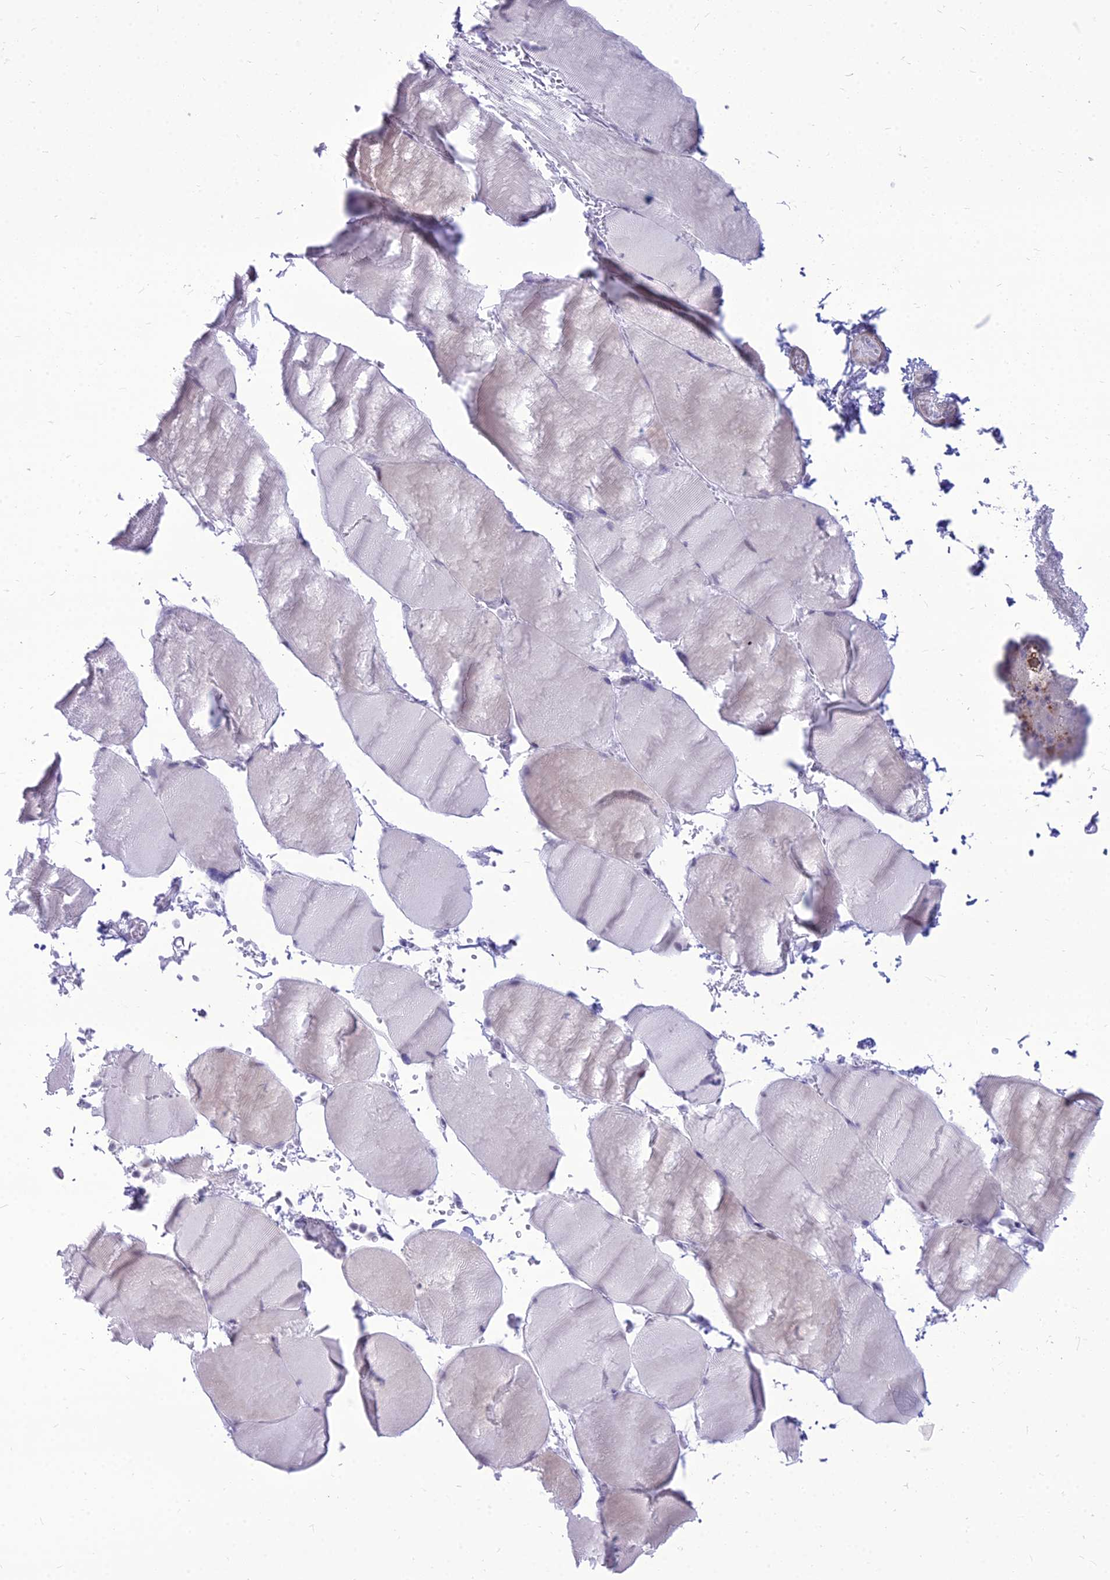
{"staining": {"intensity": "negative", "quantity": "none", "location": "none"}, "tissue": "skeletal muscle", "cell_type": "Myocytes", "image_type": "normal", "snomed": [{"axis": "morphology", "description": "Normal tissue, NOS"}, {"axis": "topography", "description": "Skeletal muscle"}, {"axis": "topography", "description": "Head-Neck"}], "caption": "Immunohistochemical staining of unremarkable human skeletal muscle demonstrates no significant expression in myocytes.", "gene": "DHX40", "patient": {"sex": "male", "age": 66}}